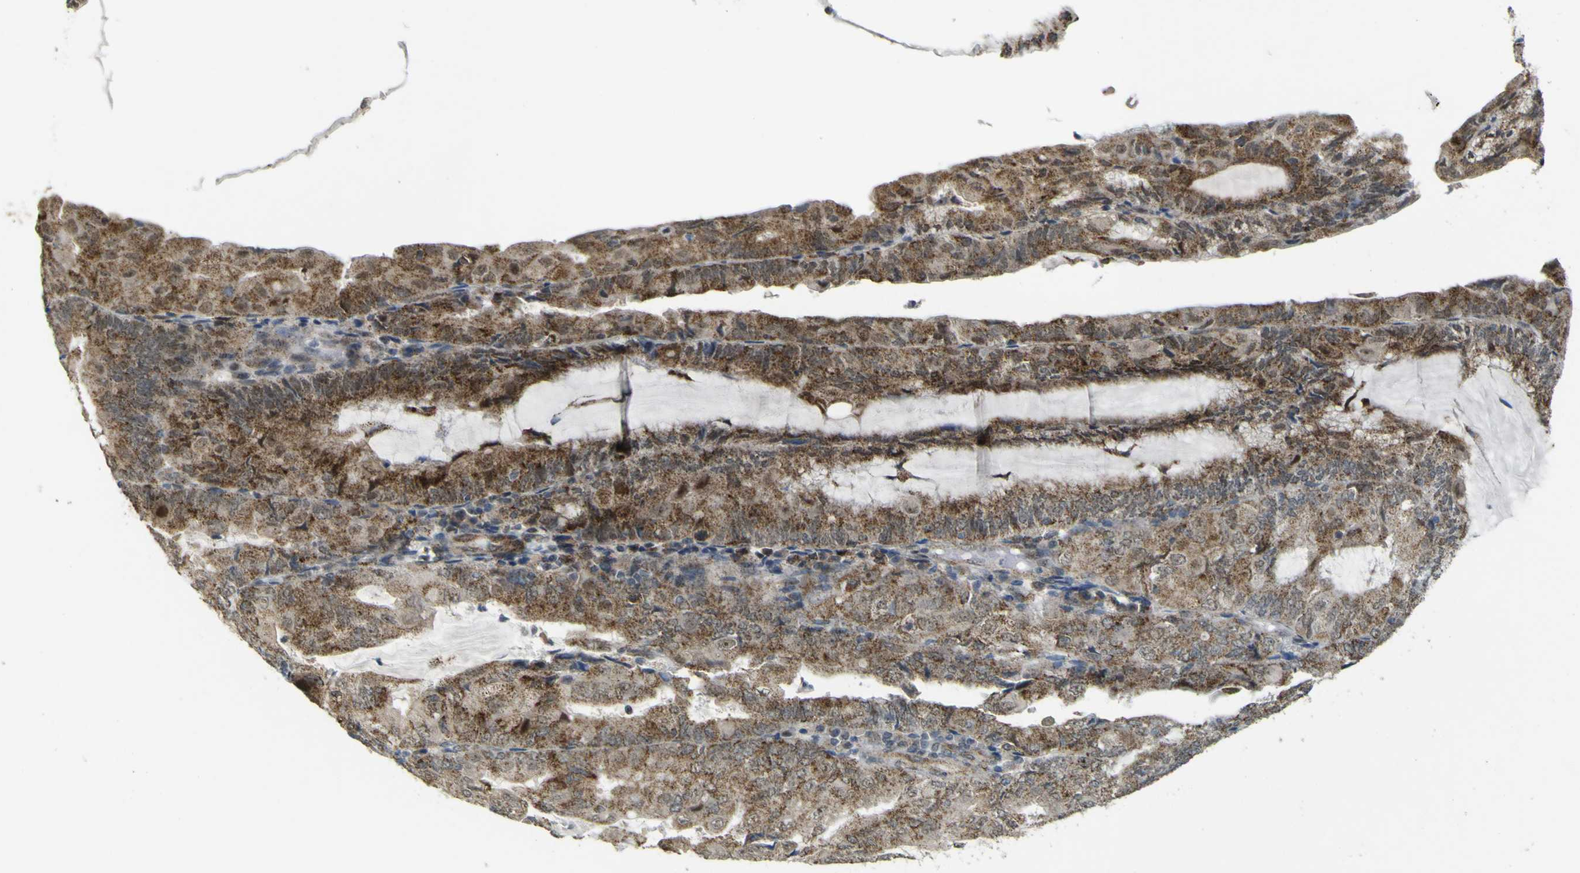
{"staining": {"intensity": "moderate", "quantity": ">75%", "location": "cytoplasmic/membranous"}, "tissue": "endometrial cancer", "cell_type": "Tumor cells", "image_type": "cancer", "snomed": [{"axis": "morphology", "description": "Adenocarcinoma, NOS"}, {"axis": "topography", "description": "Endometrium"}], "caption": "Endometrial cancer stained with immunohistochemistry (IHC) shows moderate cytoplasmic/membranous positivity in approximately >75% of tumor cells.", "gene": "ACBD5", "patient": {"sex": "female", "age": 81}}